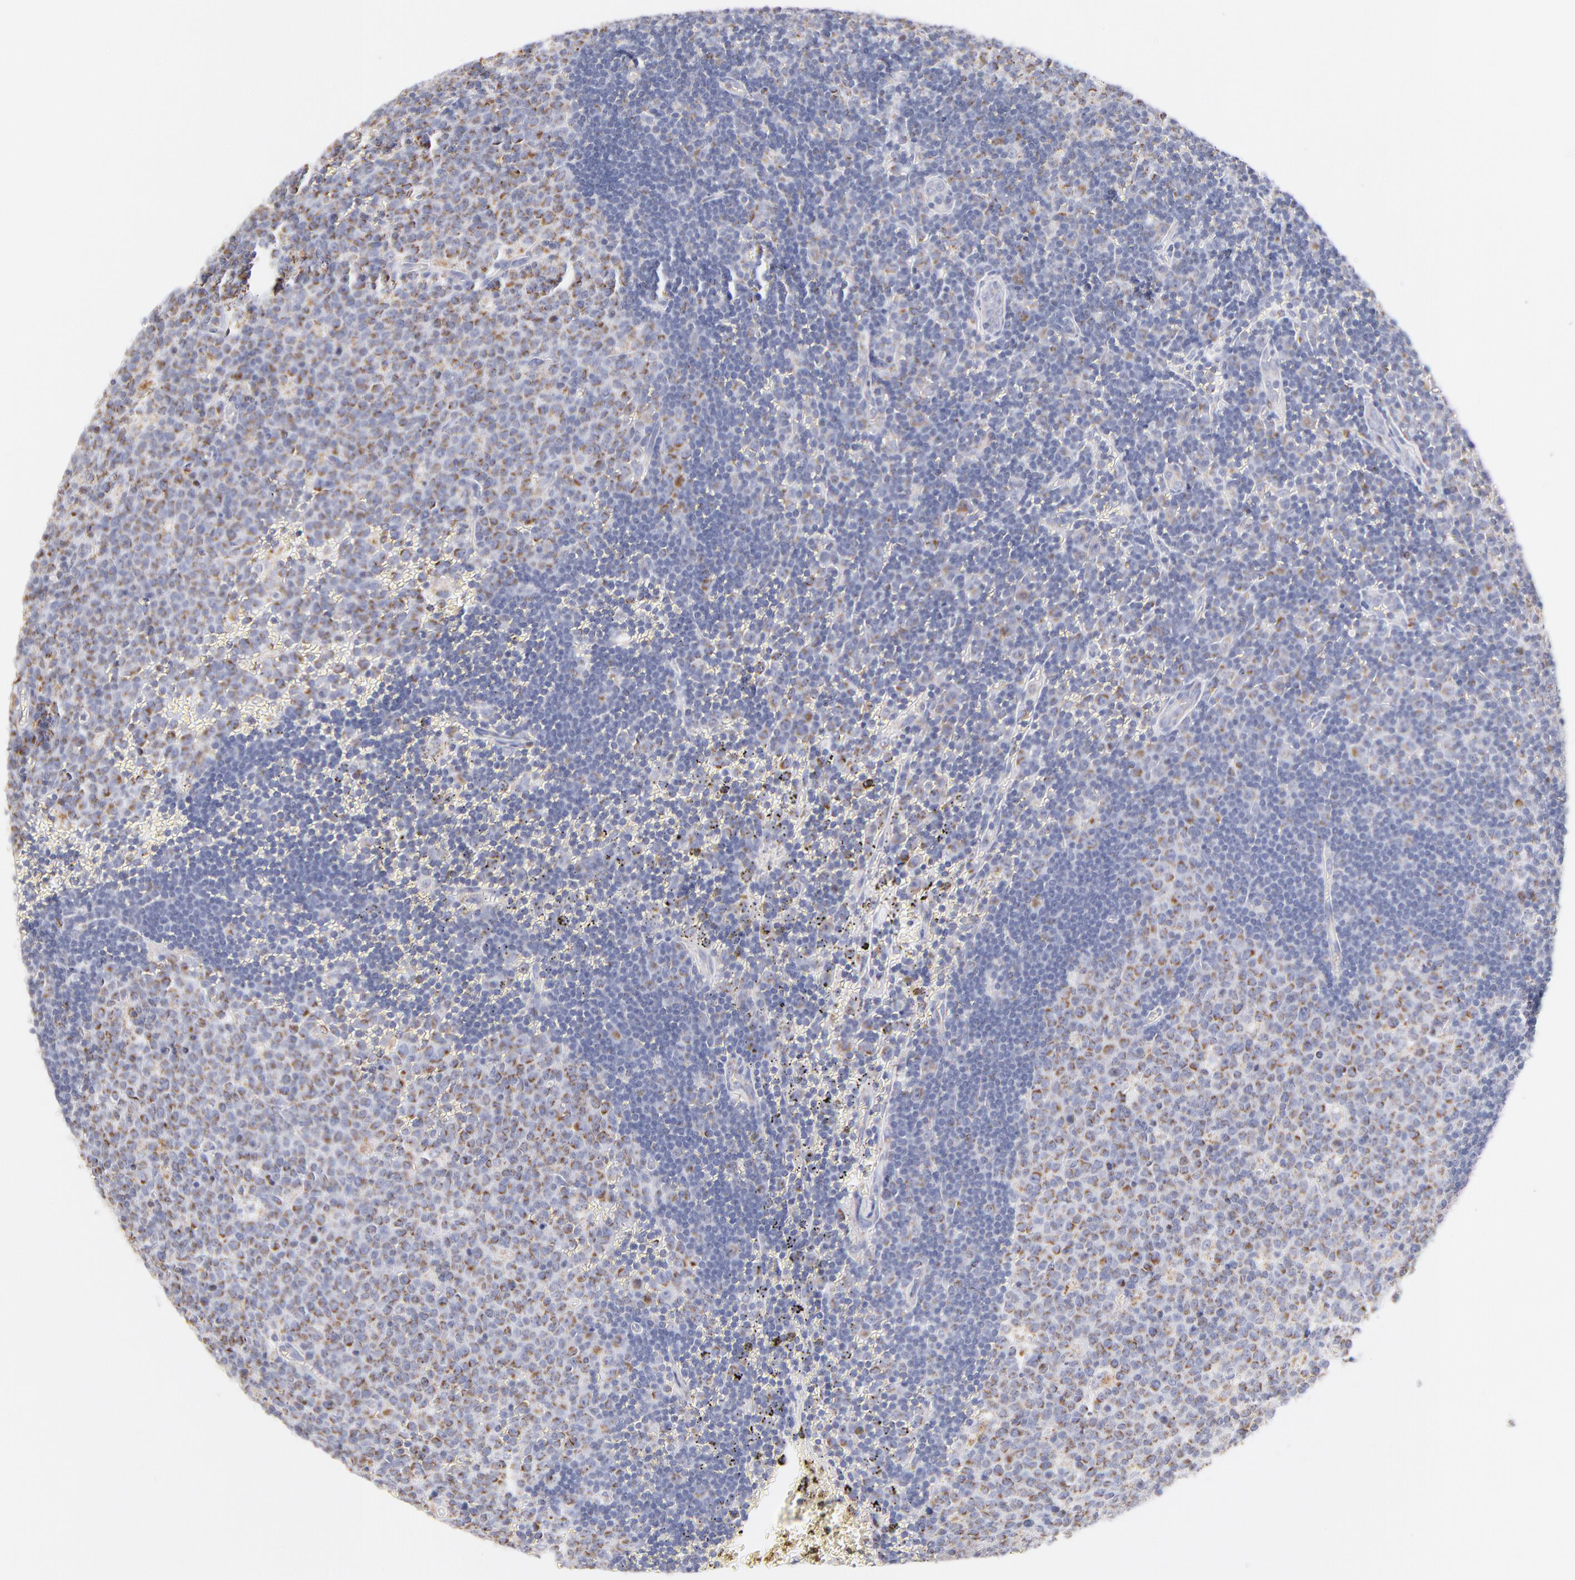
{"staining": {"intensity": "moderate", "quantity": ">75%", "location": "cytoplasmic/membranous"}, "tissue": "lymph node", "cell_type": "Germinal center cells", "image_type": "normal", "snomed": [{"axis": "morphology", "description": "Normal tissue, NOS"}, {"axis": "topography", "description": "Lymph node"}, {"axis": "topography", "description": "Salivary gland"}], "caption": "DAB (3,3'-diaminobenzidine) immunohistochemical staining of unremarkable lymph node demonstrates moderate cytoplasmic/membranous protein expression in about >75% of germinal center cells.", "gene": "AIFM1", "patient": {"sex": "male", "age": 8}}